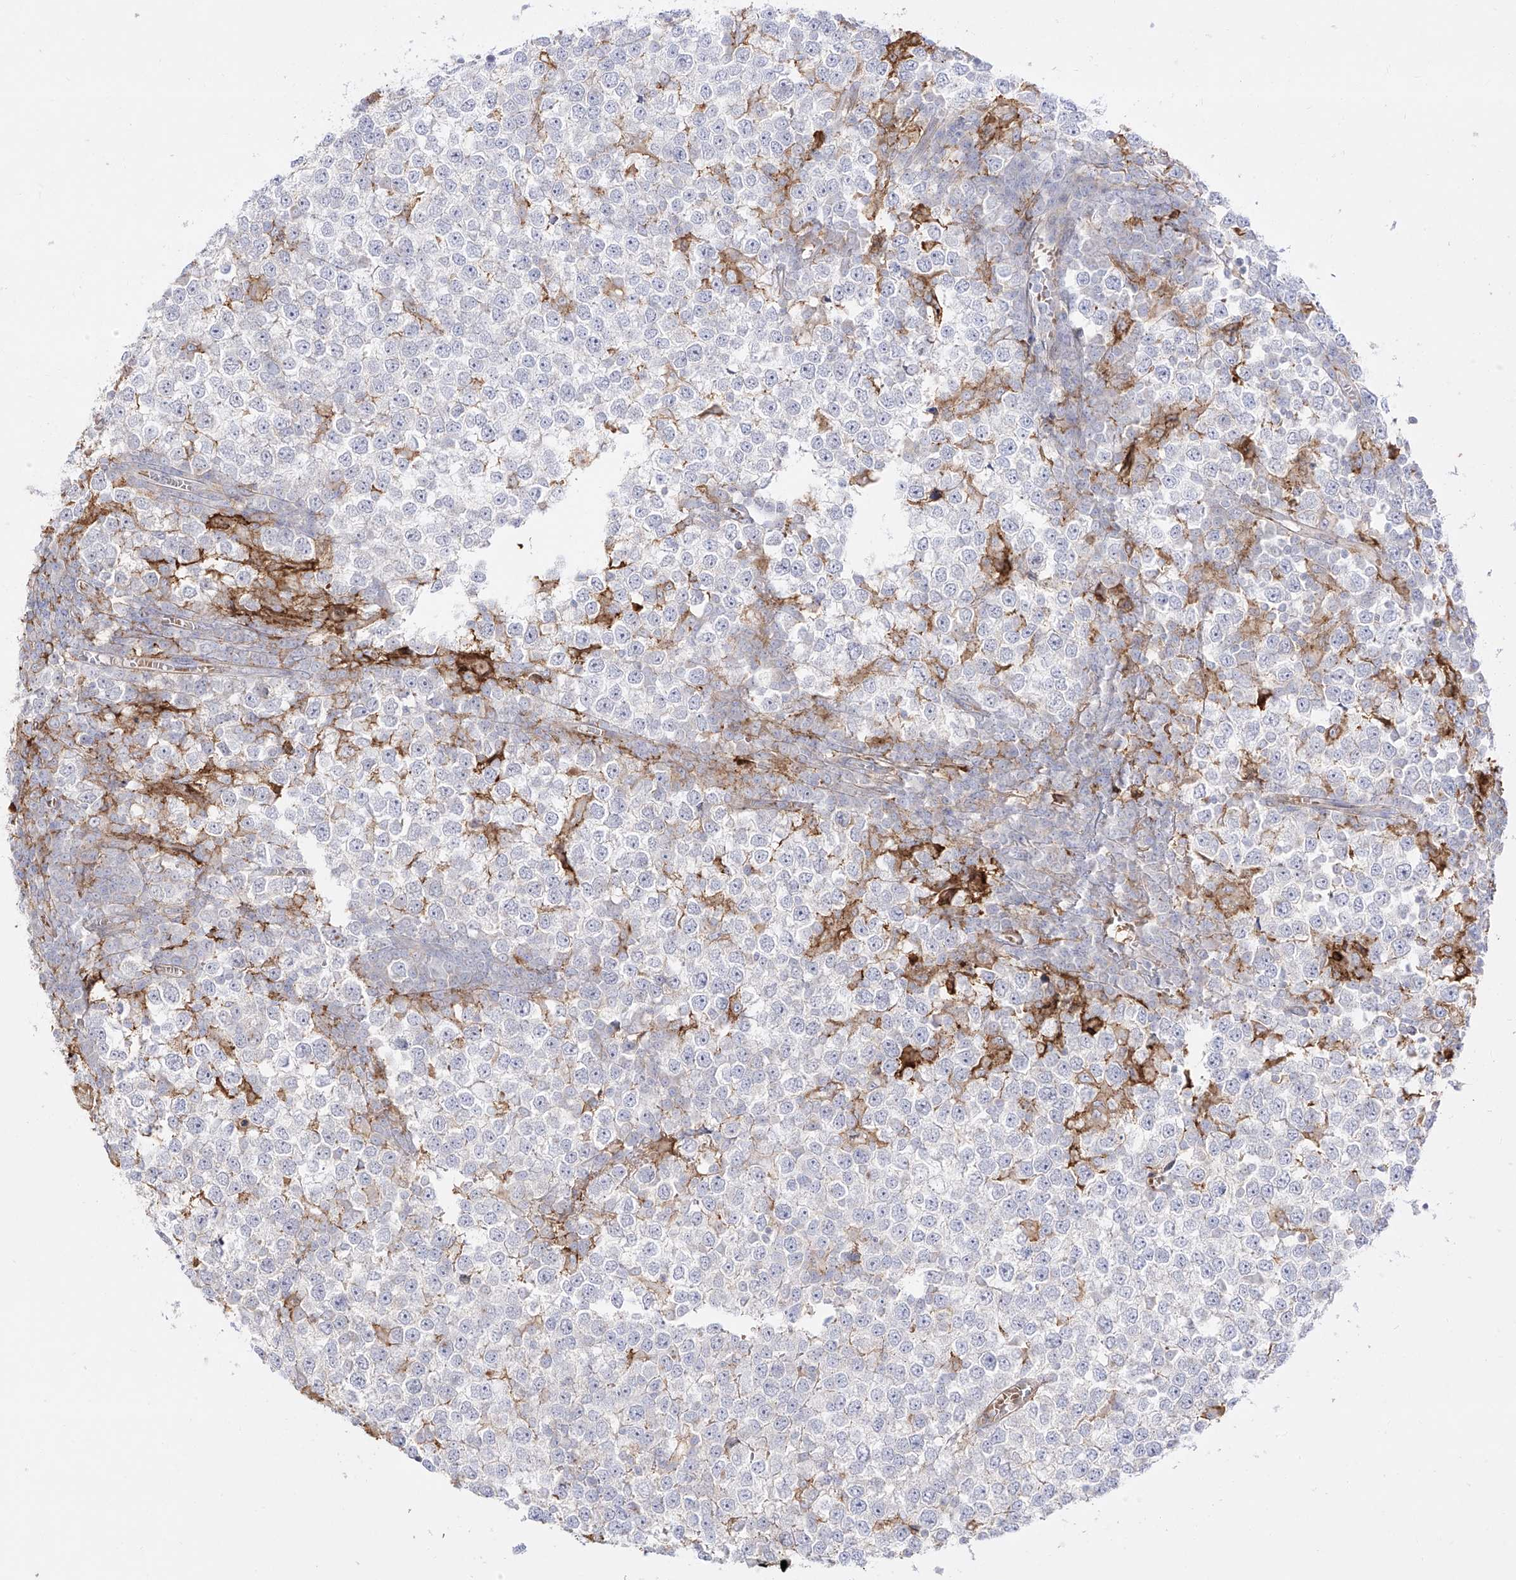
{"staining": {"intensity": "moderate", "quantity": "<25%", "location": "cytoplasmic/membranous"}, "tissue": "testis cancer", "cell_type": "Tumor cells", "image_type": "cancer", "snomed": [{"axis": "morphology", "description": "Seminoma, NOS"}, {"axis": "topography", "description": "Testis"}], "caption": "Protein staining displays moderate cytoplasmic/membranous positivity in approximately <25% of tumor cells in testis seminoma.", "gene": "ZGRF1", "patient": {"sex": "male", "age": 65}}